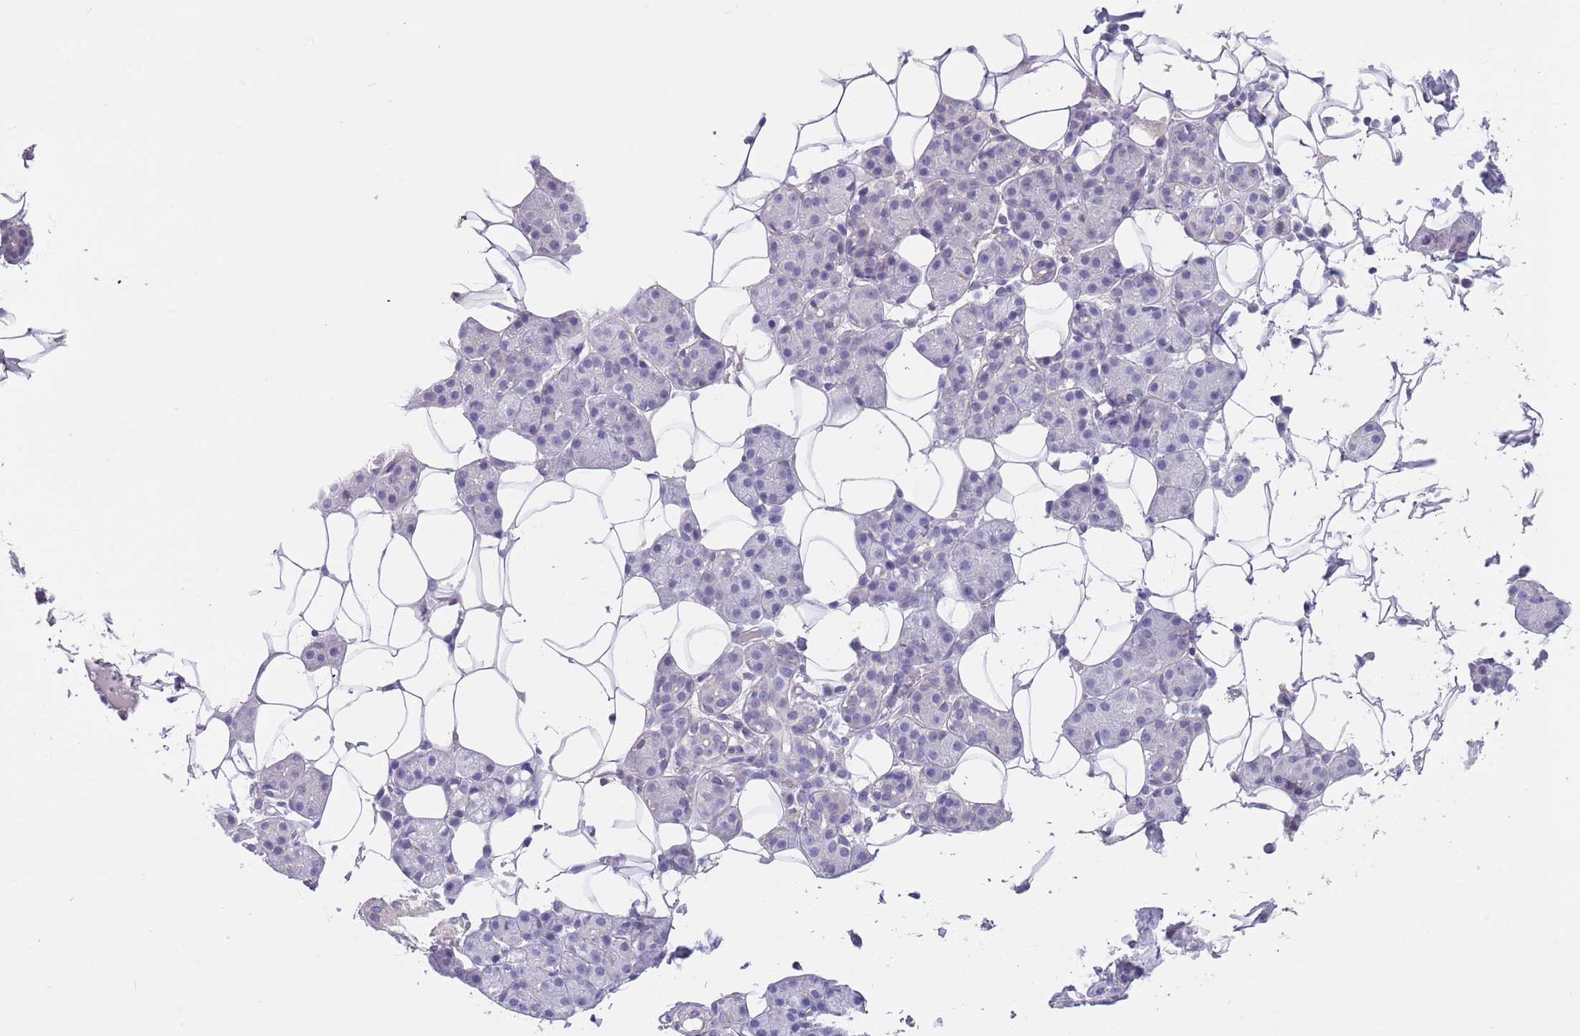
{"staining": {"intensity": "negative", "quantity": "none", "location": "none"}, "tissue": "salivary gland", "cell_type": "Glandular cells", "image_type": "normal", "snomed": [{"axis": "morphology", "description": "Normal tissue, NOS"}, {"axis": "topography", "description": "Salivary gland"}], "caption": "The immunohistochemistry (IHC) micrograph has no significant staining in glandular cells of salivary gland.", "gene": "RNF169", "patient": {"sex": "female", "age": 33}}